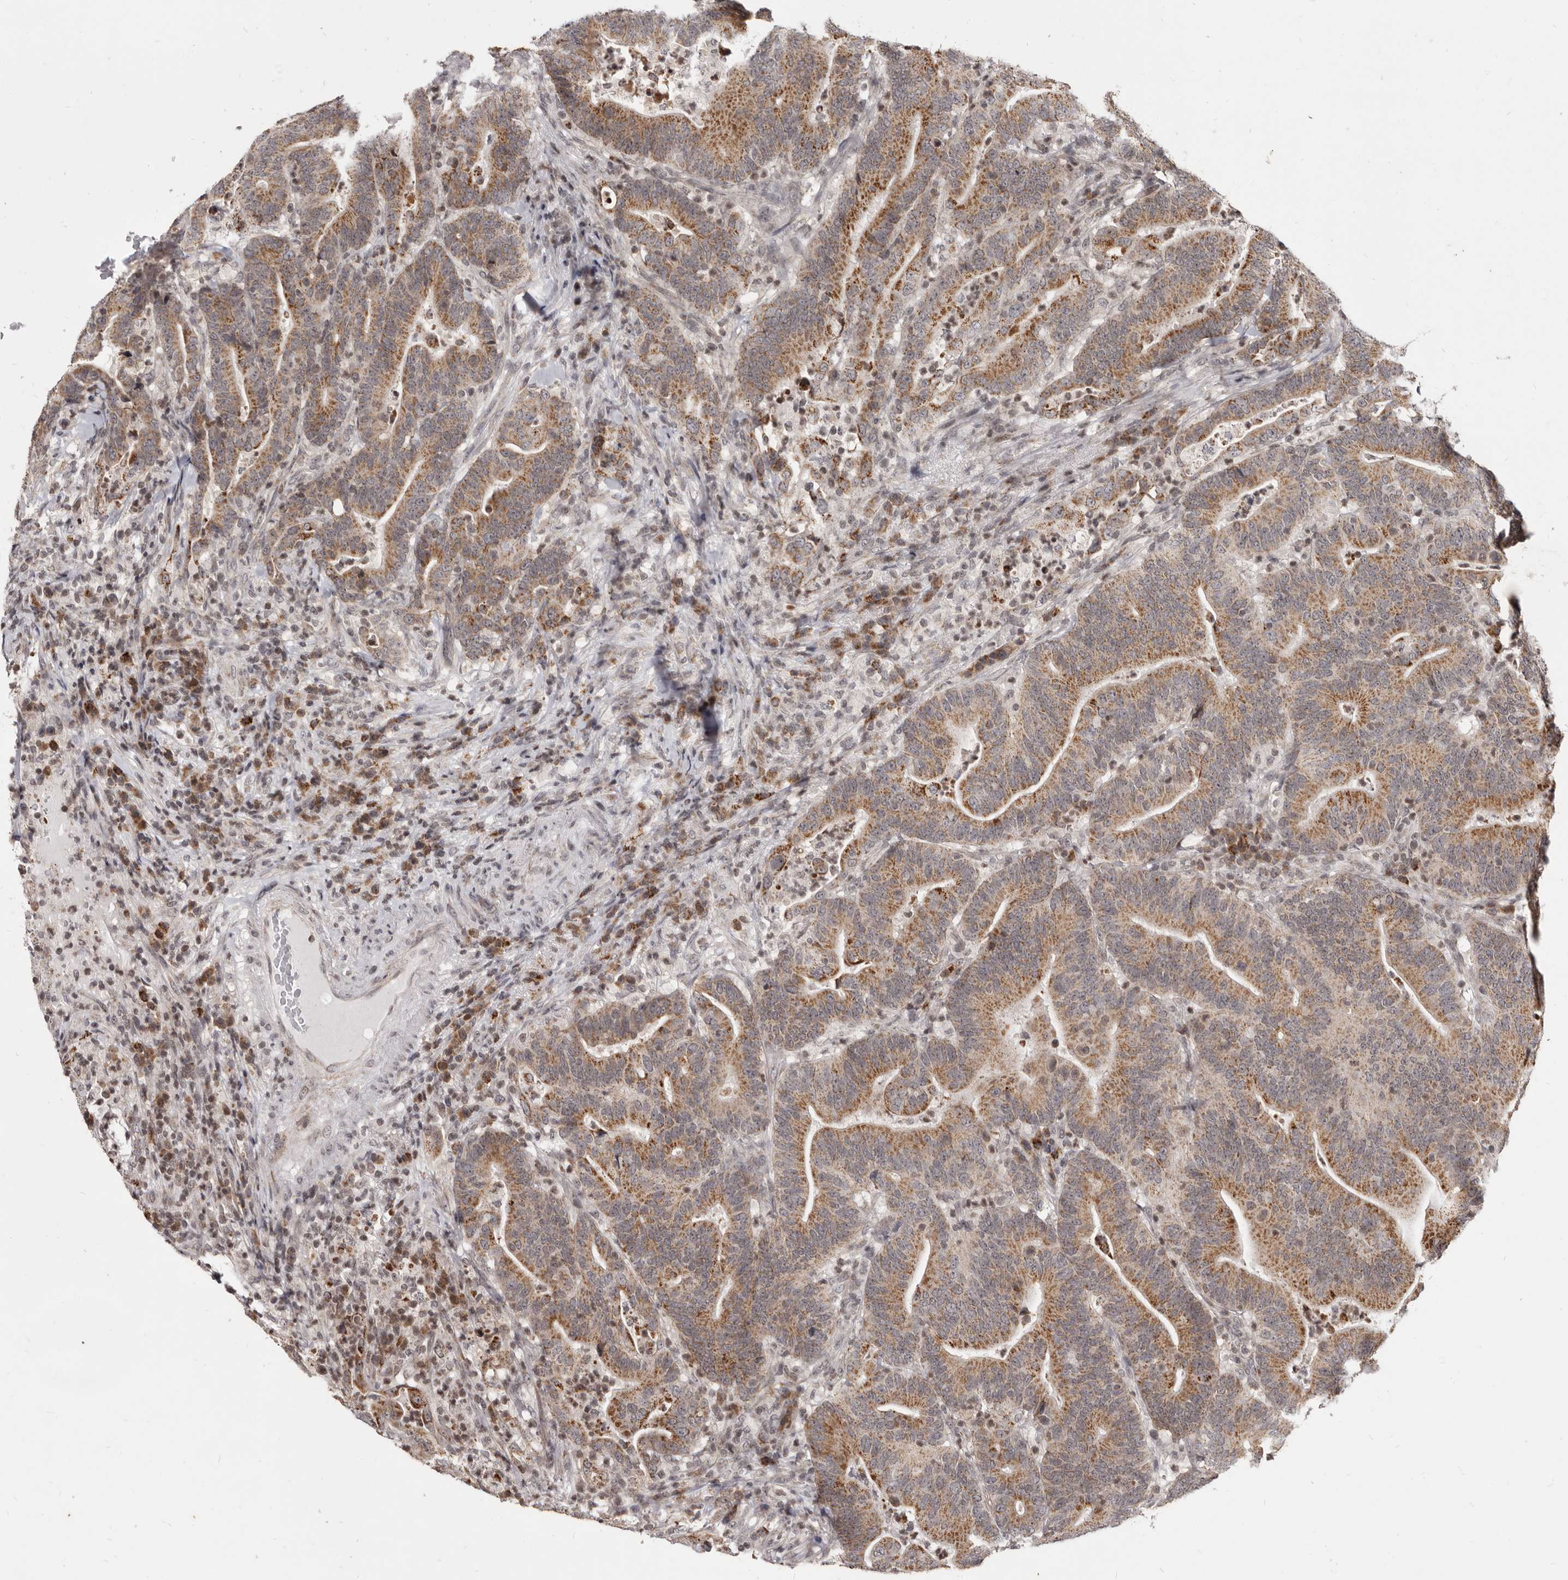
{"staining": {"intensity": "moderate", "quantity": ">75%", "location": "cytoplasmic/membranous"}, "tissue": "colorectal cancer", "cell_type": "Tumor cells", "image_type": "cancer", "snomed": [{"axis": "morphology", "description": "Adenocarcinoma, NOS"}, {"axis": "topography", "description": "Colon"}], "caption": "A histopathology image showing moderate cytoplasmic/membranous staining in about >75% of tumor cells in colorectal adenocarcinoma, as visualized by brown immunohistochemical staining.", "gene": "THUMPD1", "patient": {"sex": "female", "age": 66}}